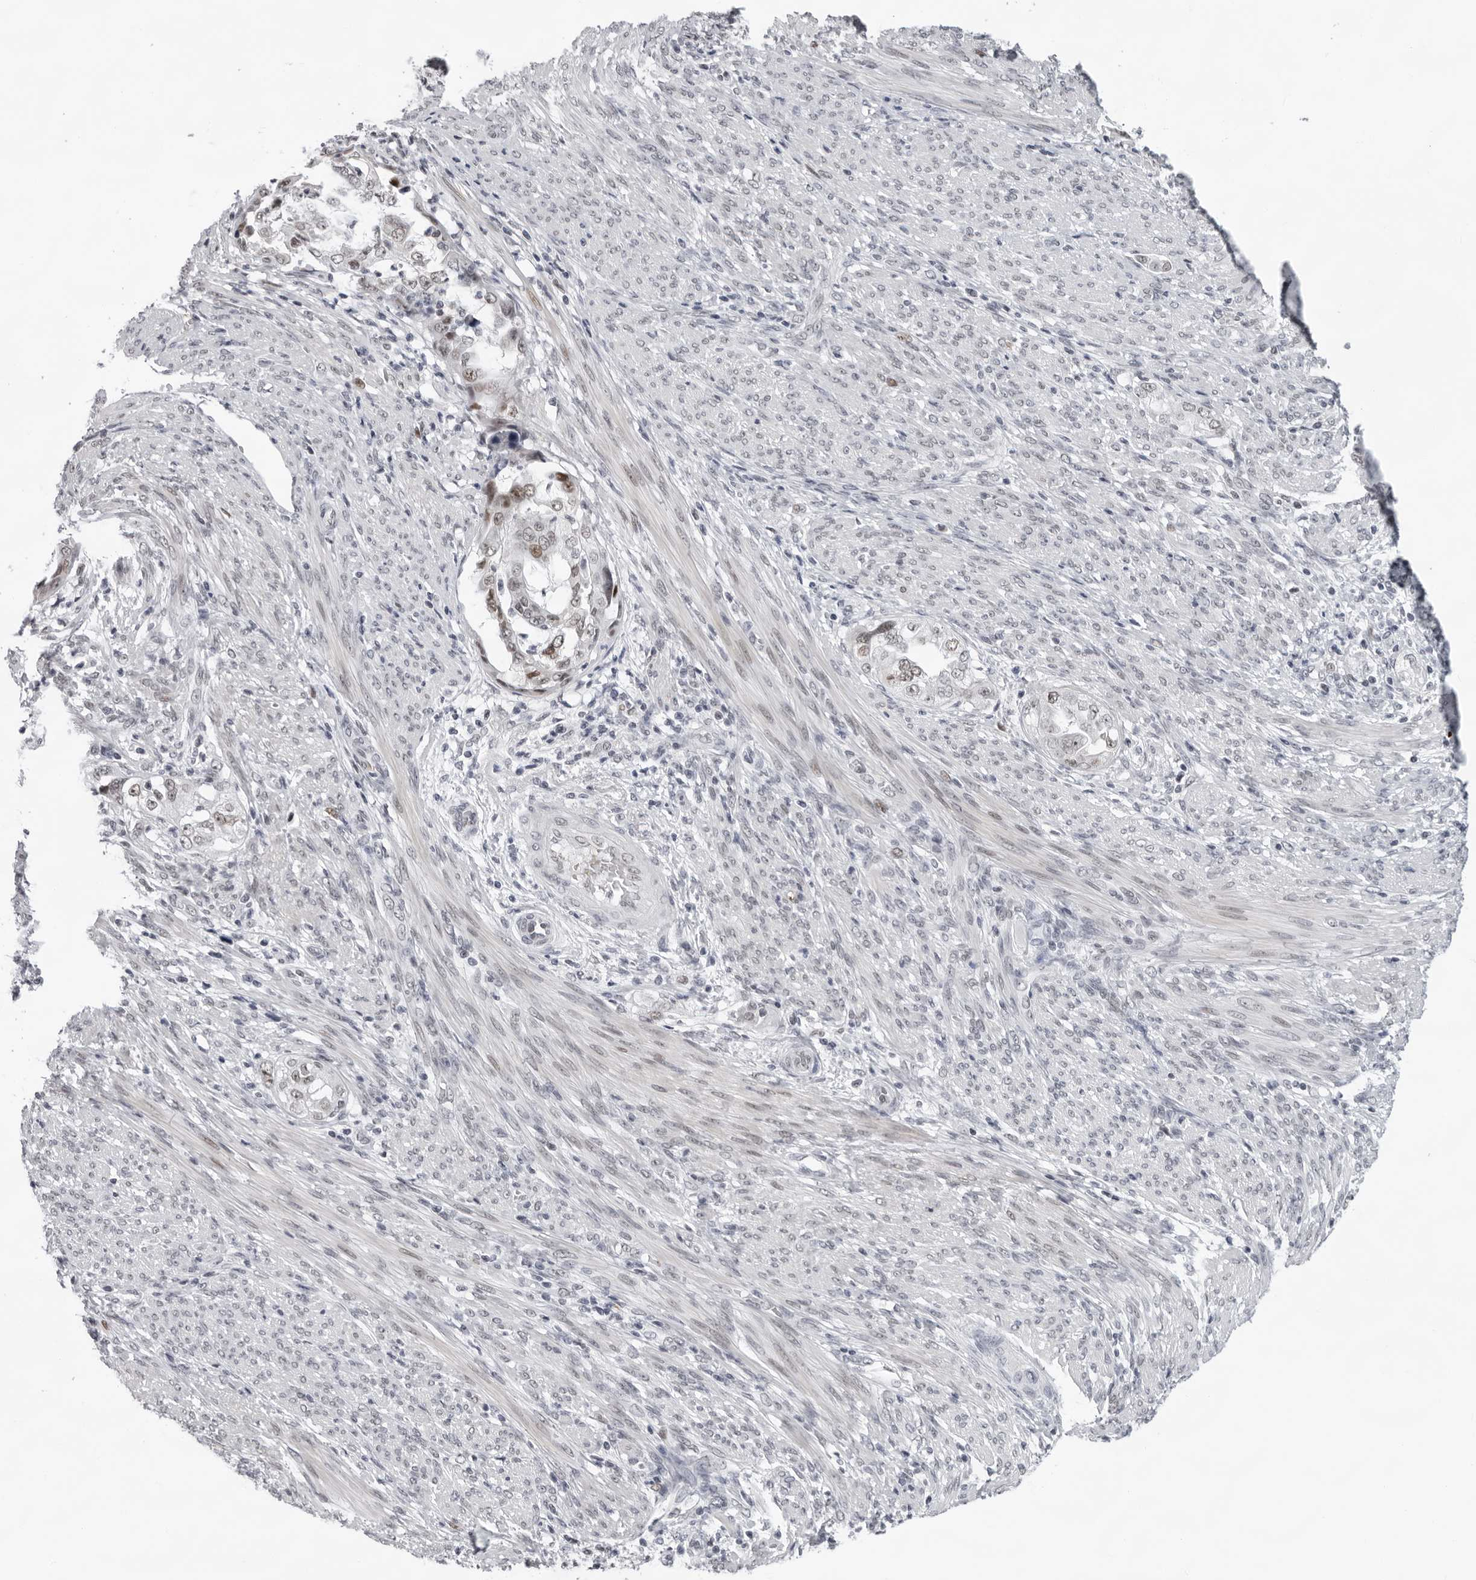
{"staining": {"intensity": "weak", "quantity": "25%-75%", "location": "nuclear"}, "tissue": "endometrial cancer", "cell_type": "Tumor cells", "image_type": "cancer", "snomed": [{"axis": "morphology", "description": "Adenocarcinoma, NOS"}, {"axis": "topography", "description": "Endometrium"}], "caption": "Immunohistochemical staining of endometrial cancer shows weak nuclear protein positivity in approximately 25%-75% of tumor cells.", "gene": "USP1", "patient": {"sex": "female", "age": 85}}